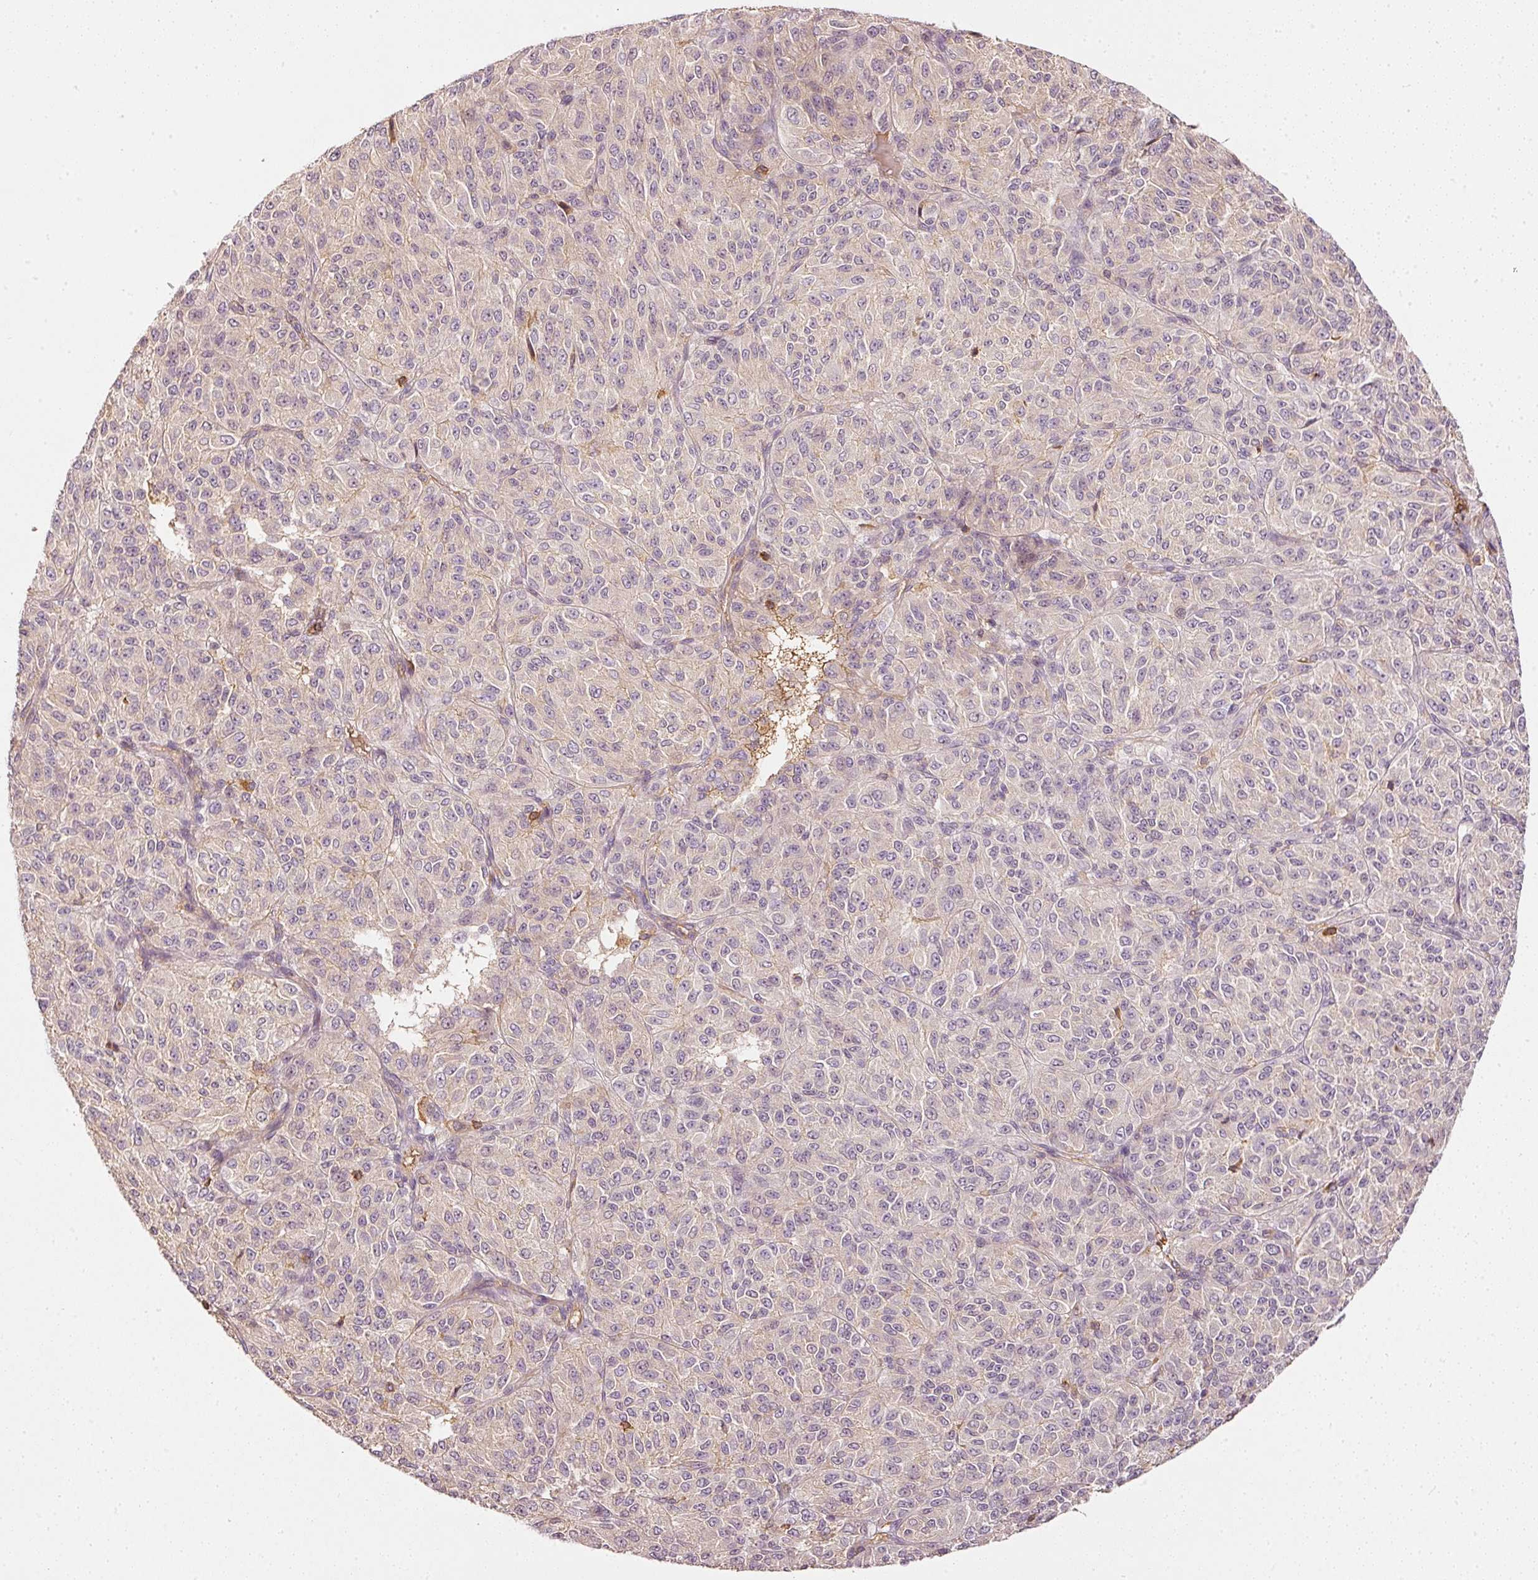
{"staining": {"intensity": "negative", "quantity": "none", "location": "none"}, "tissue": "melanoma", "cell_type": "Tumor cells", "image_type": "cancer", "snomed": [{"axis": "morphology", "description": "Malignant melanoma, Metastatic site"}, {"axis": "topography", "description": "Brain"}], "caption": "Malignant melanoma (metastatic site) was stained to show a protein in brown. There is no significant expression in tumor cells.", "gene": "EVL", "patient": {"sex": "female", "age": 56}}